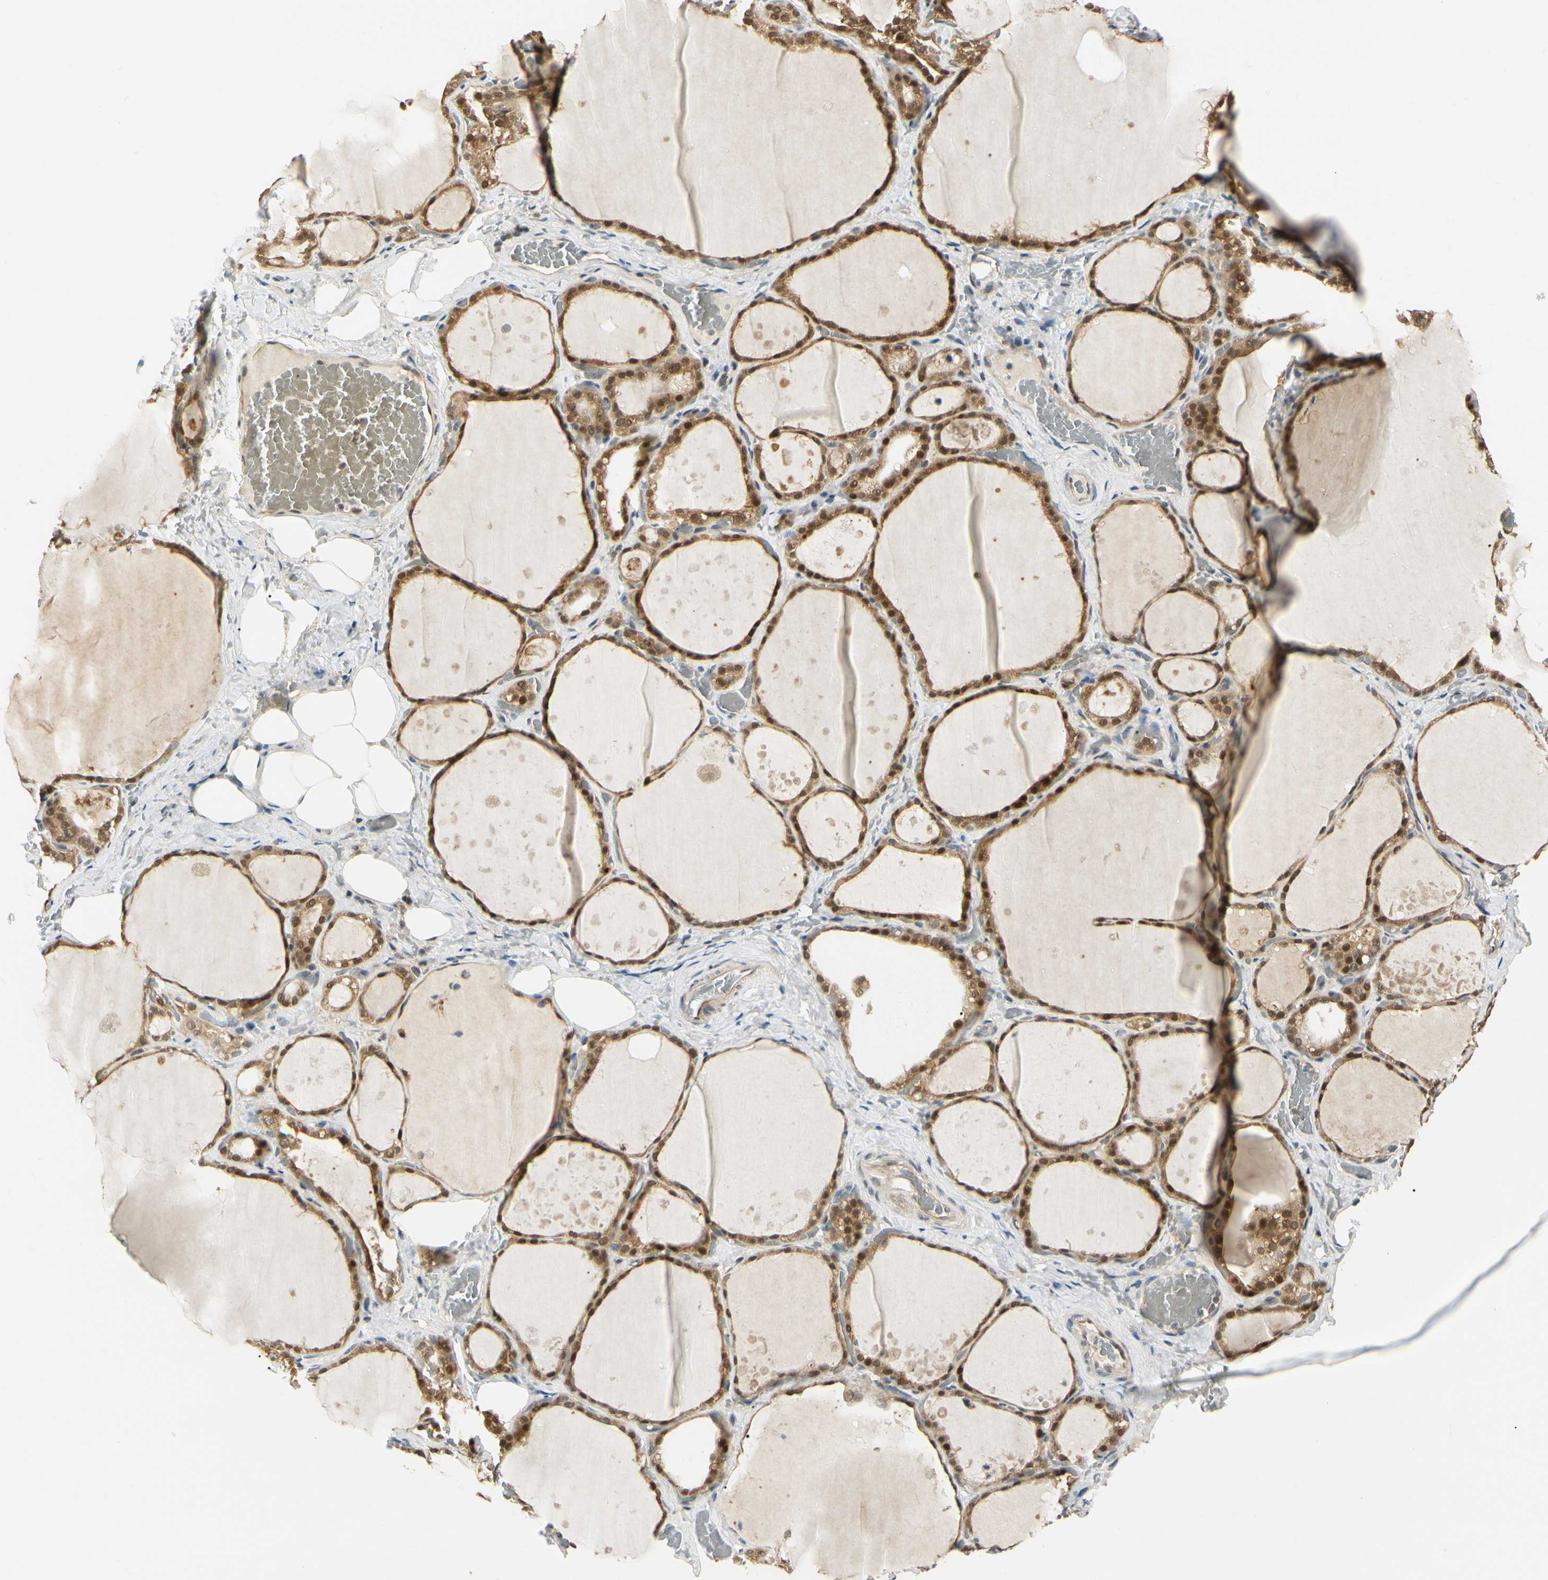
{"staining": {"intensity": "strong", "quantity": ">75%", "location": "cytoplasmic/membranous,nuclear"}, "tissue": "thyroid gland", "cell_type": "Glandular cells", "image_type": "normal", "snomed": [{"axis": "morphology", "description": "Normal tissue, NOS"}, {"axis": "topography", "description": "Thyroid gland"}], "caption": "Immunohistochemistry (DAB) staining of normal thyroid gland displays strong cytoplasmic/membranous,nuclear protein expression in about >75% of glandular cells.", "gene": "UBE2Z", "patient": {"sex": "male", "age": 61}}